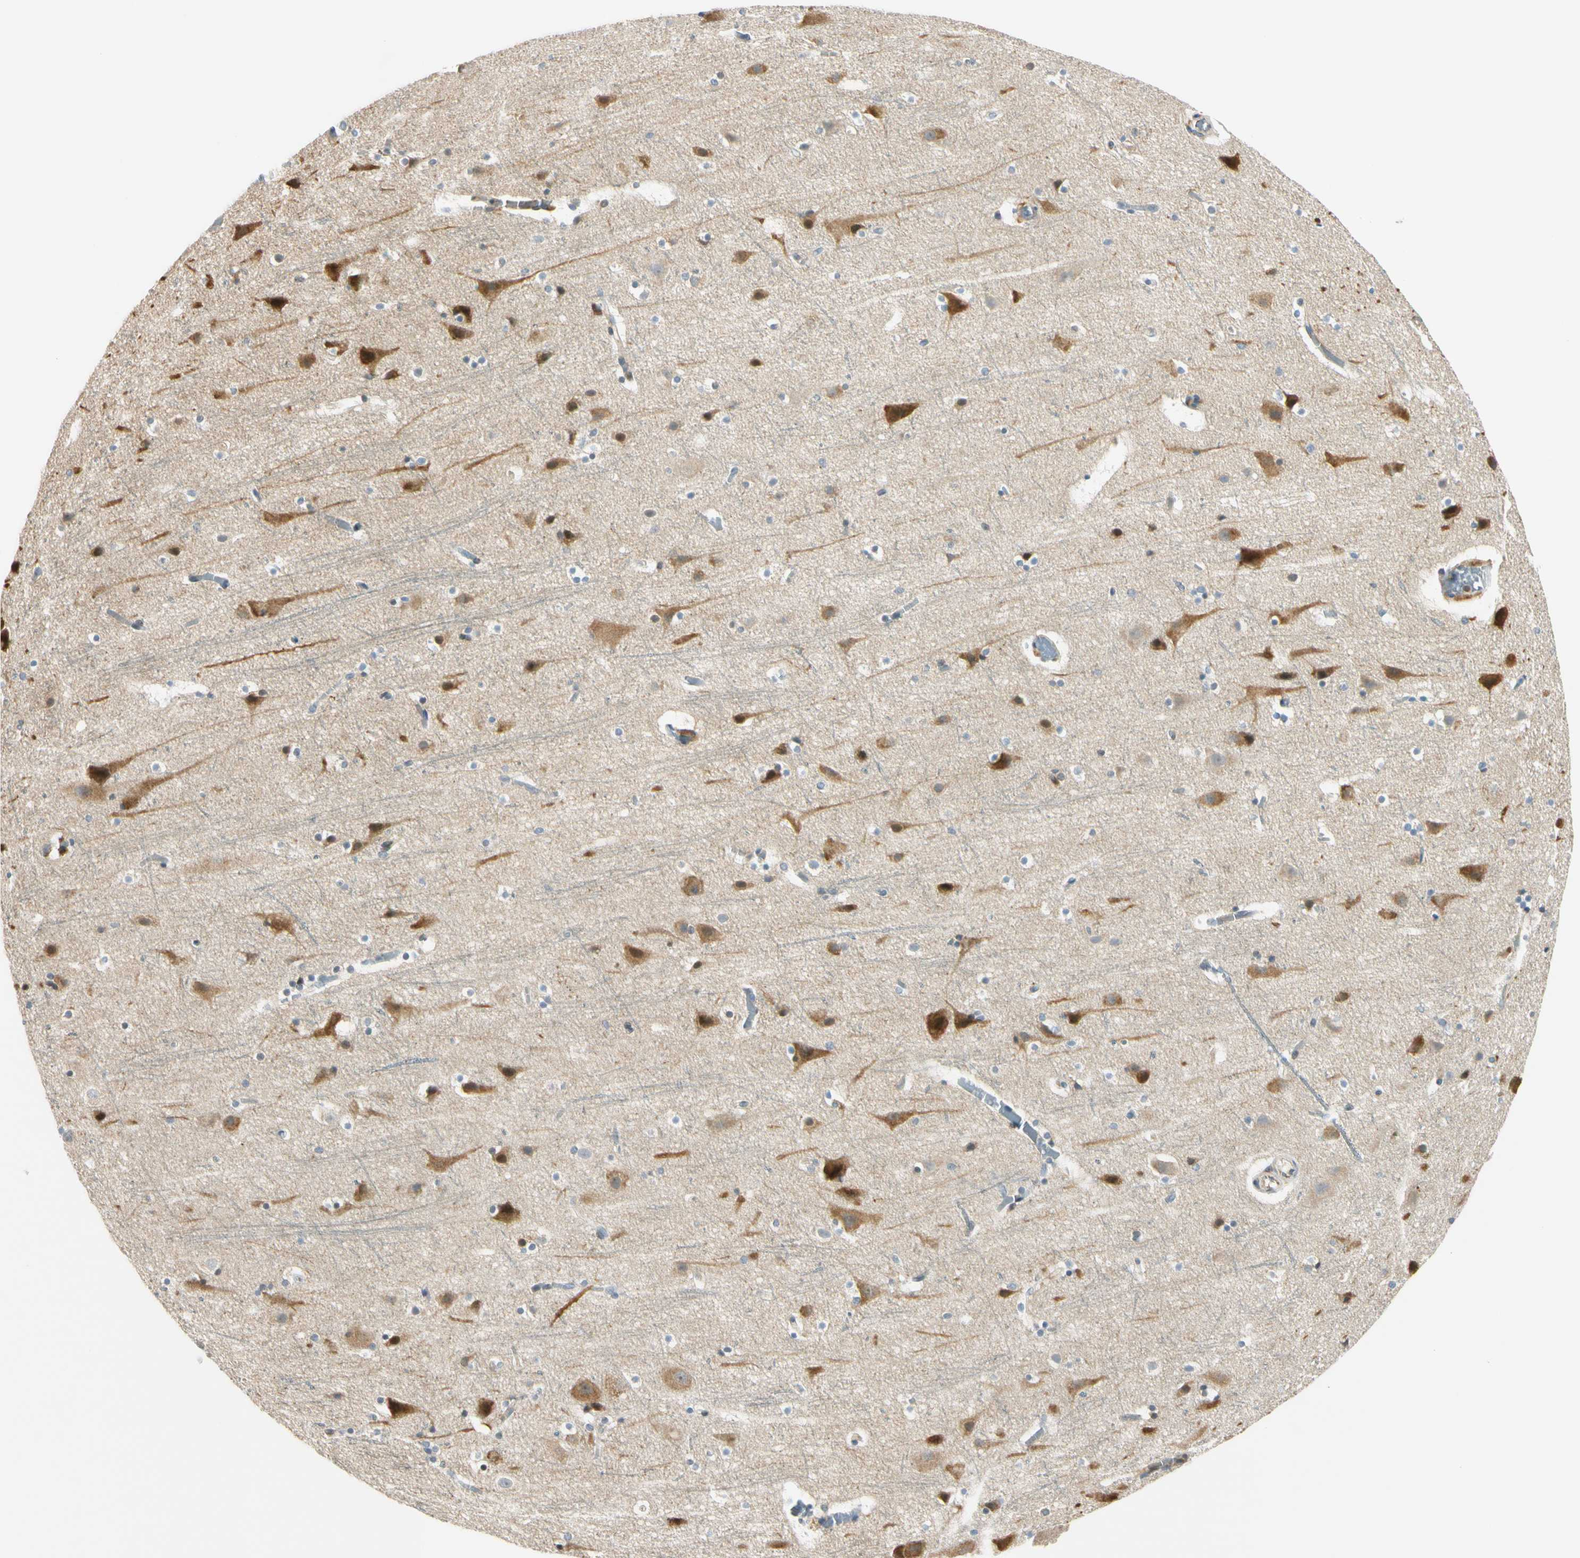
{"staining": {"intensity": "negative", "quantity": "none", "location": "none"}, "tissue": "cerebral cortex", "cell_type": "Endothelial cells", "image_type": "normal", "snomed": [{"axis": "morphology", "description": "Normal tissue, NOS"}, {"axis": "topography", "description": "Cerebral cortex"}], "caption": "Endothelial cells show no significant expression in benign cerebral cortex.", "gene": "NPDC1", "patient": {"sex": "male", "age": 45}}